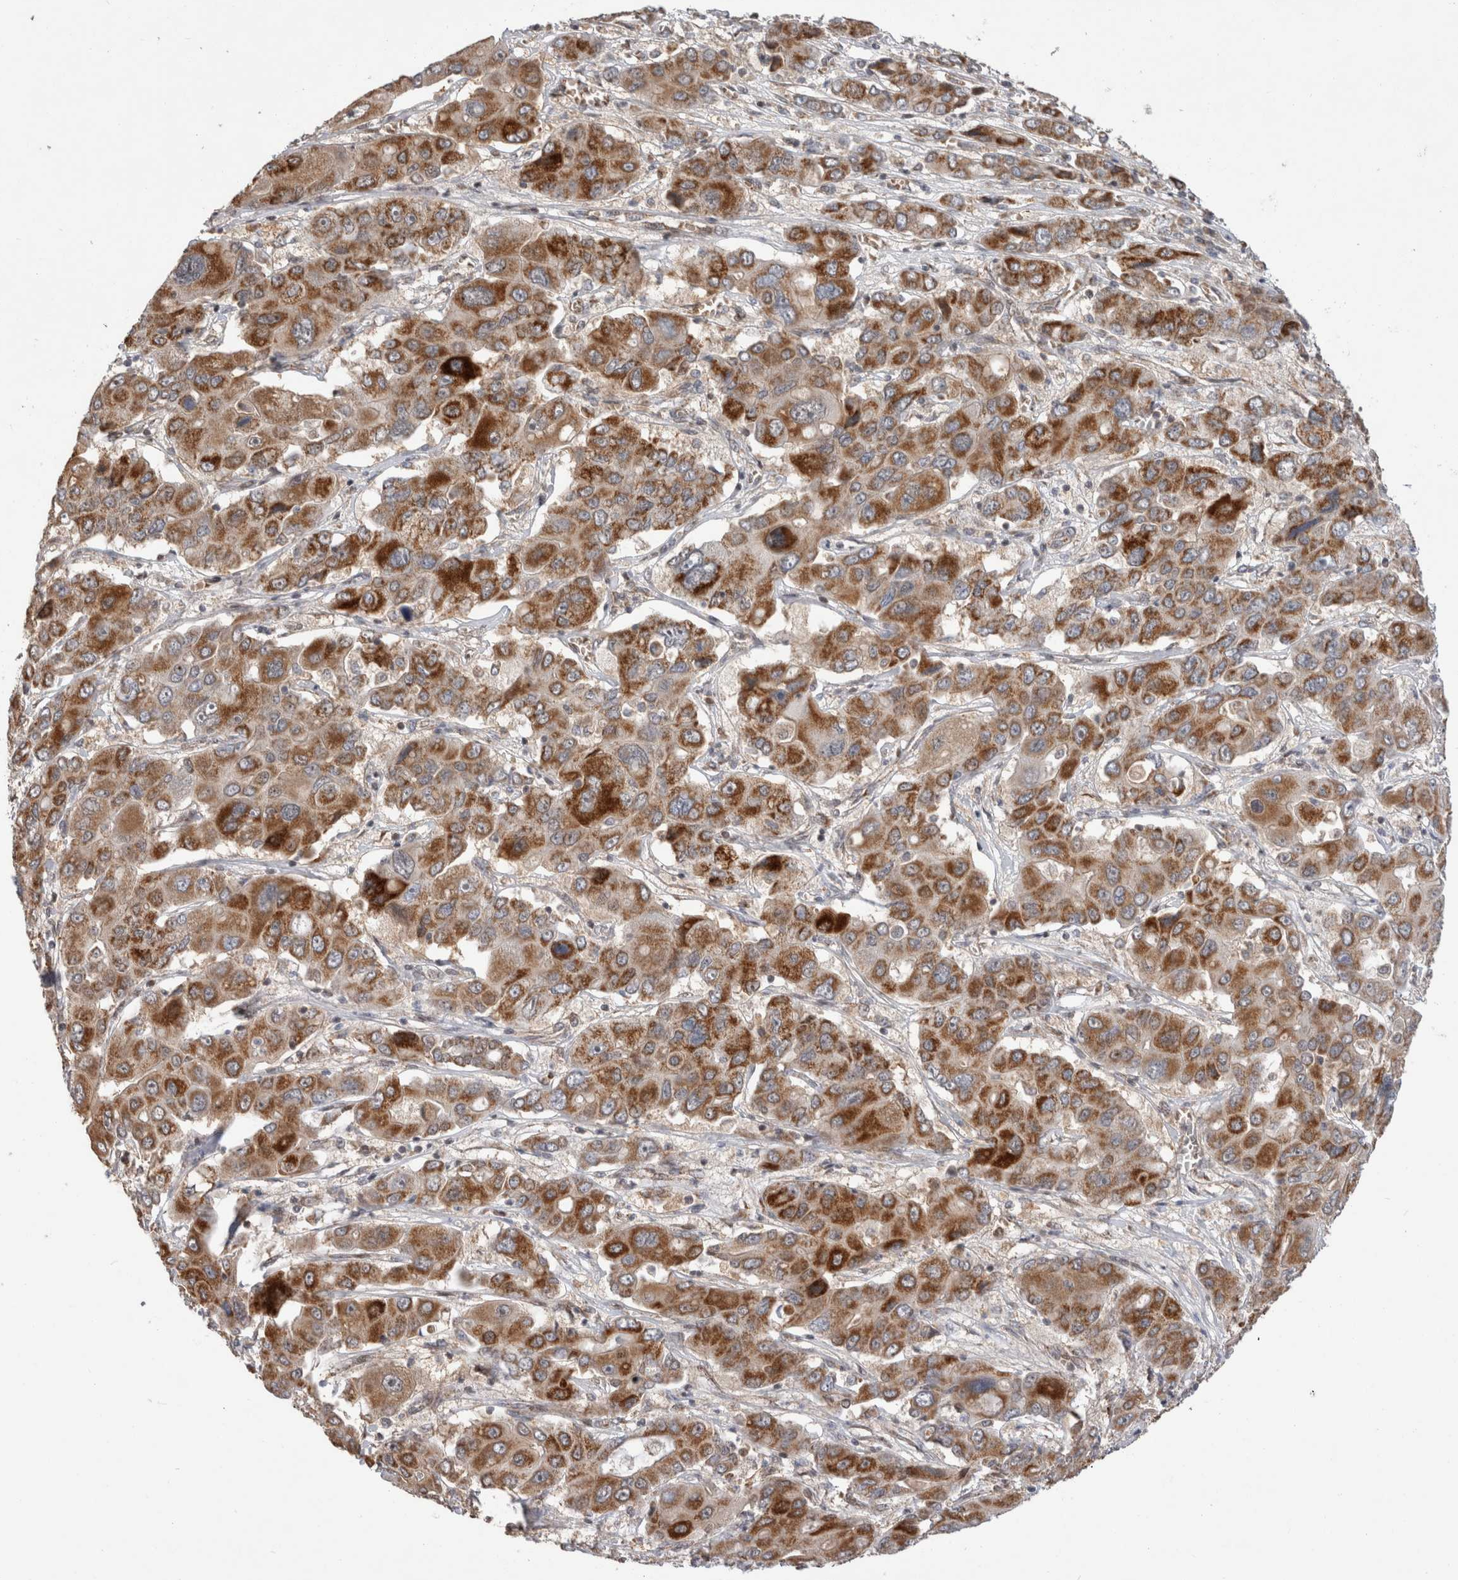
{"staining": {"intensity": "moderate", "quantity": ">75%", "location": "cytoplasmic/membranous"}, "tissue": "liver cancer", "cell_type": "Tumor cells", "image_type": "cancer", "snomed": [{"axis": "morphology", "description": "Cholangiocarcinoma"}, {"axis": "topography", "description": "Liver"}], "caption": "Cholangiocarcinoma (liver) stained with a brown dye demonstrates moderate cytoplasmic/membranous positive staining in approximately >75% of tumor cells.", "gene": "MRPL37", "patient": {"sex": "male", "age": 67}}